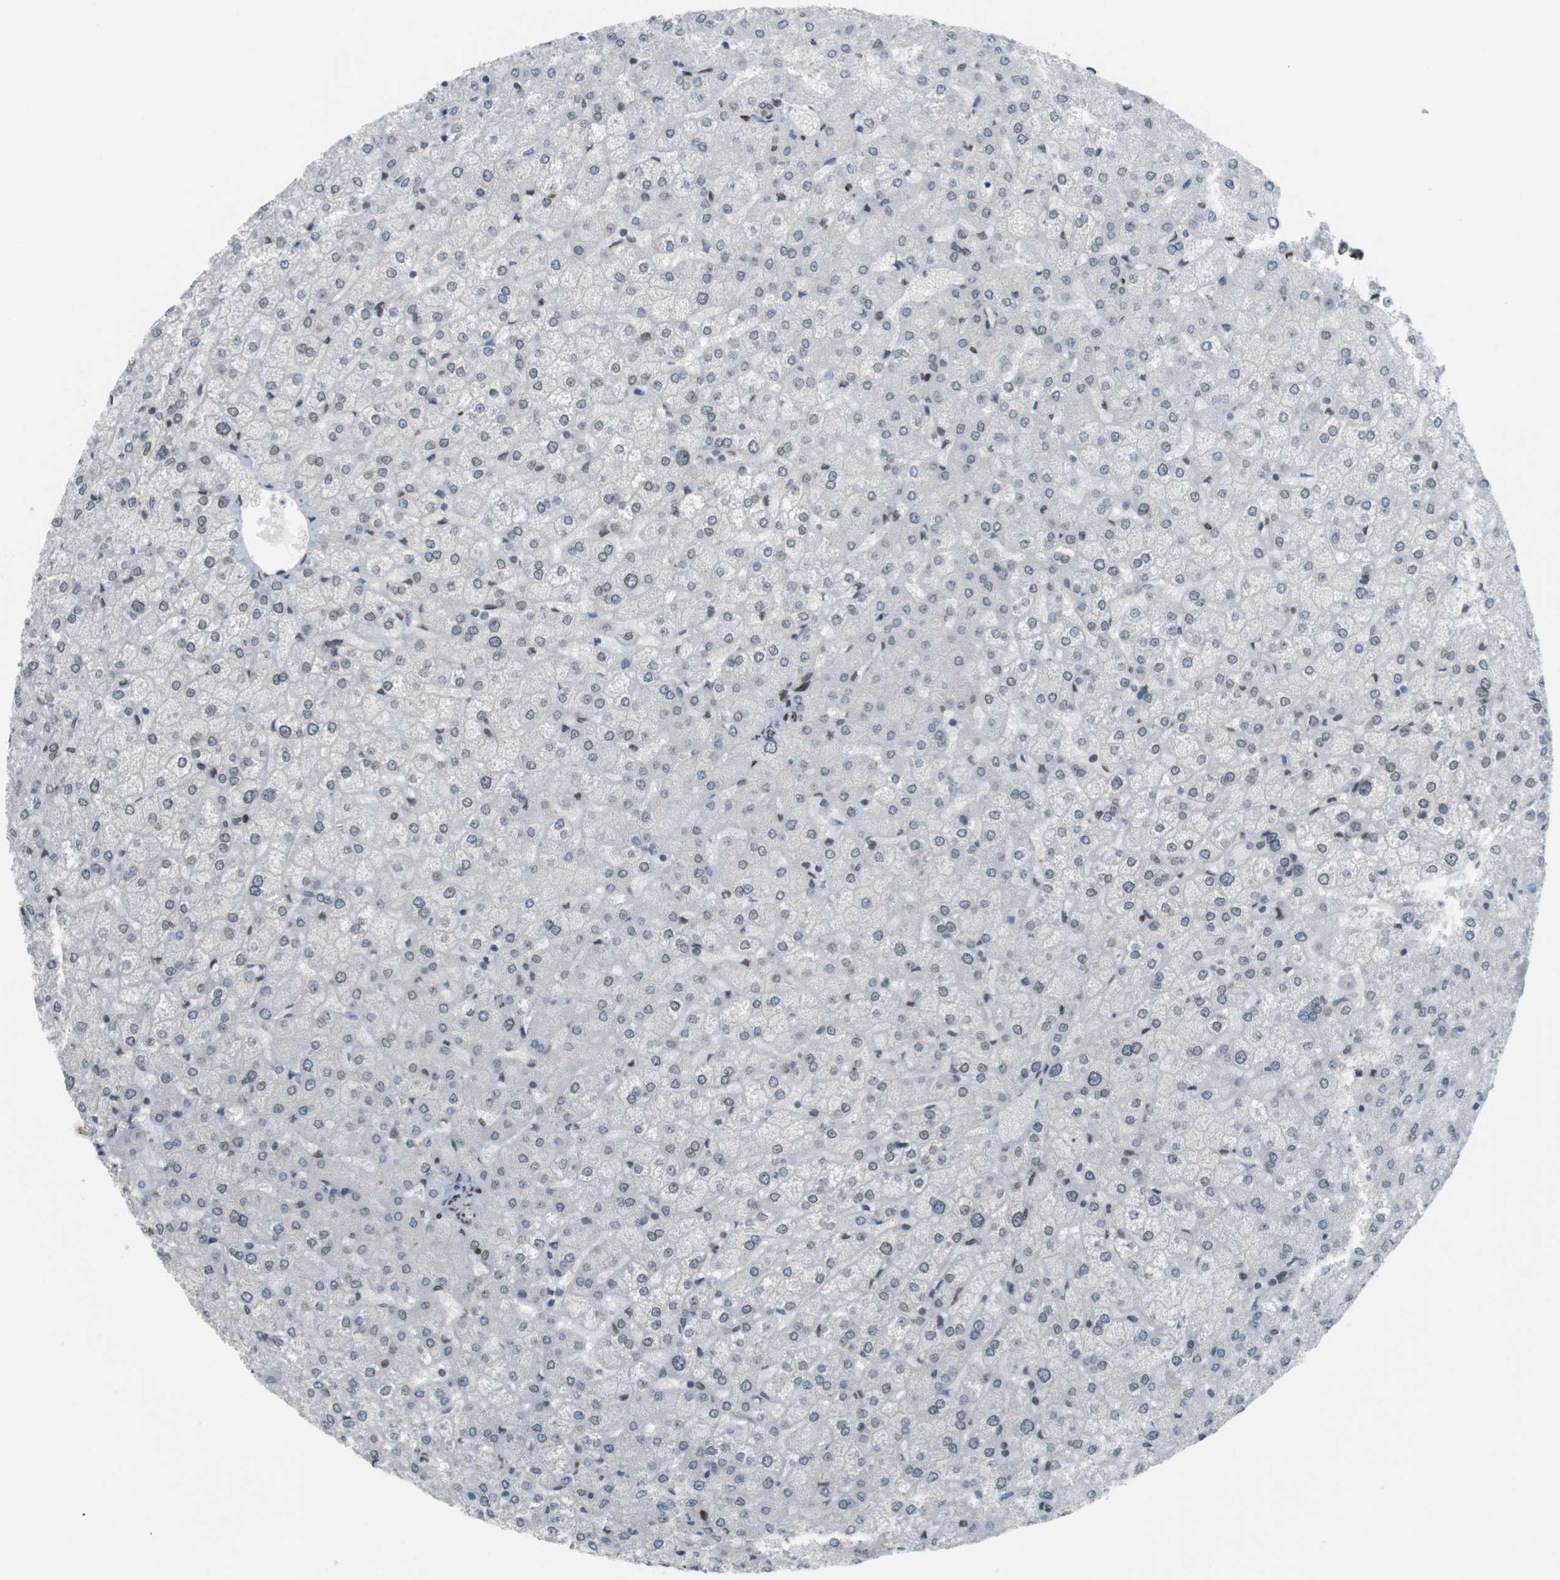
{"staining": {"intensity": "negative", "quantity": "none", "location": "none"}, "tissue": "liver", "cell_type": "Cholangiocytes", "image_type": "normal", "snomed": [{"axis": "morphology", "description": "Normal tissue, NOS"}, {"axis": "topography", "description": "Liver"}], "caption": "Protein analysis of unremarkable liver demonstrates no significant positivity in cholangiocytes.", "gene": "ARL6IP6", "patient": {"sex": "female", "age": 32}}